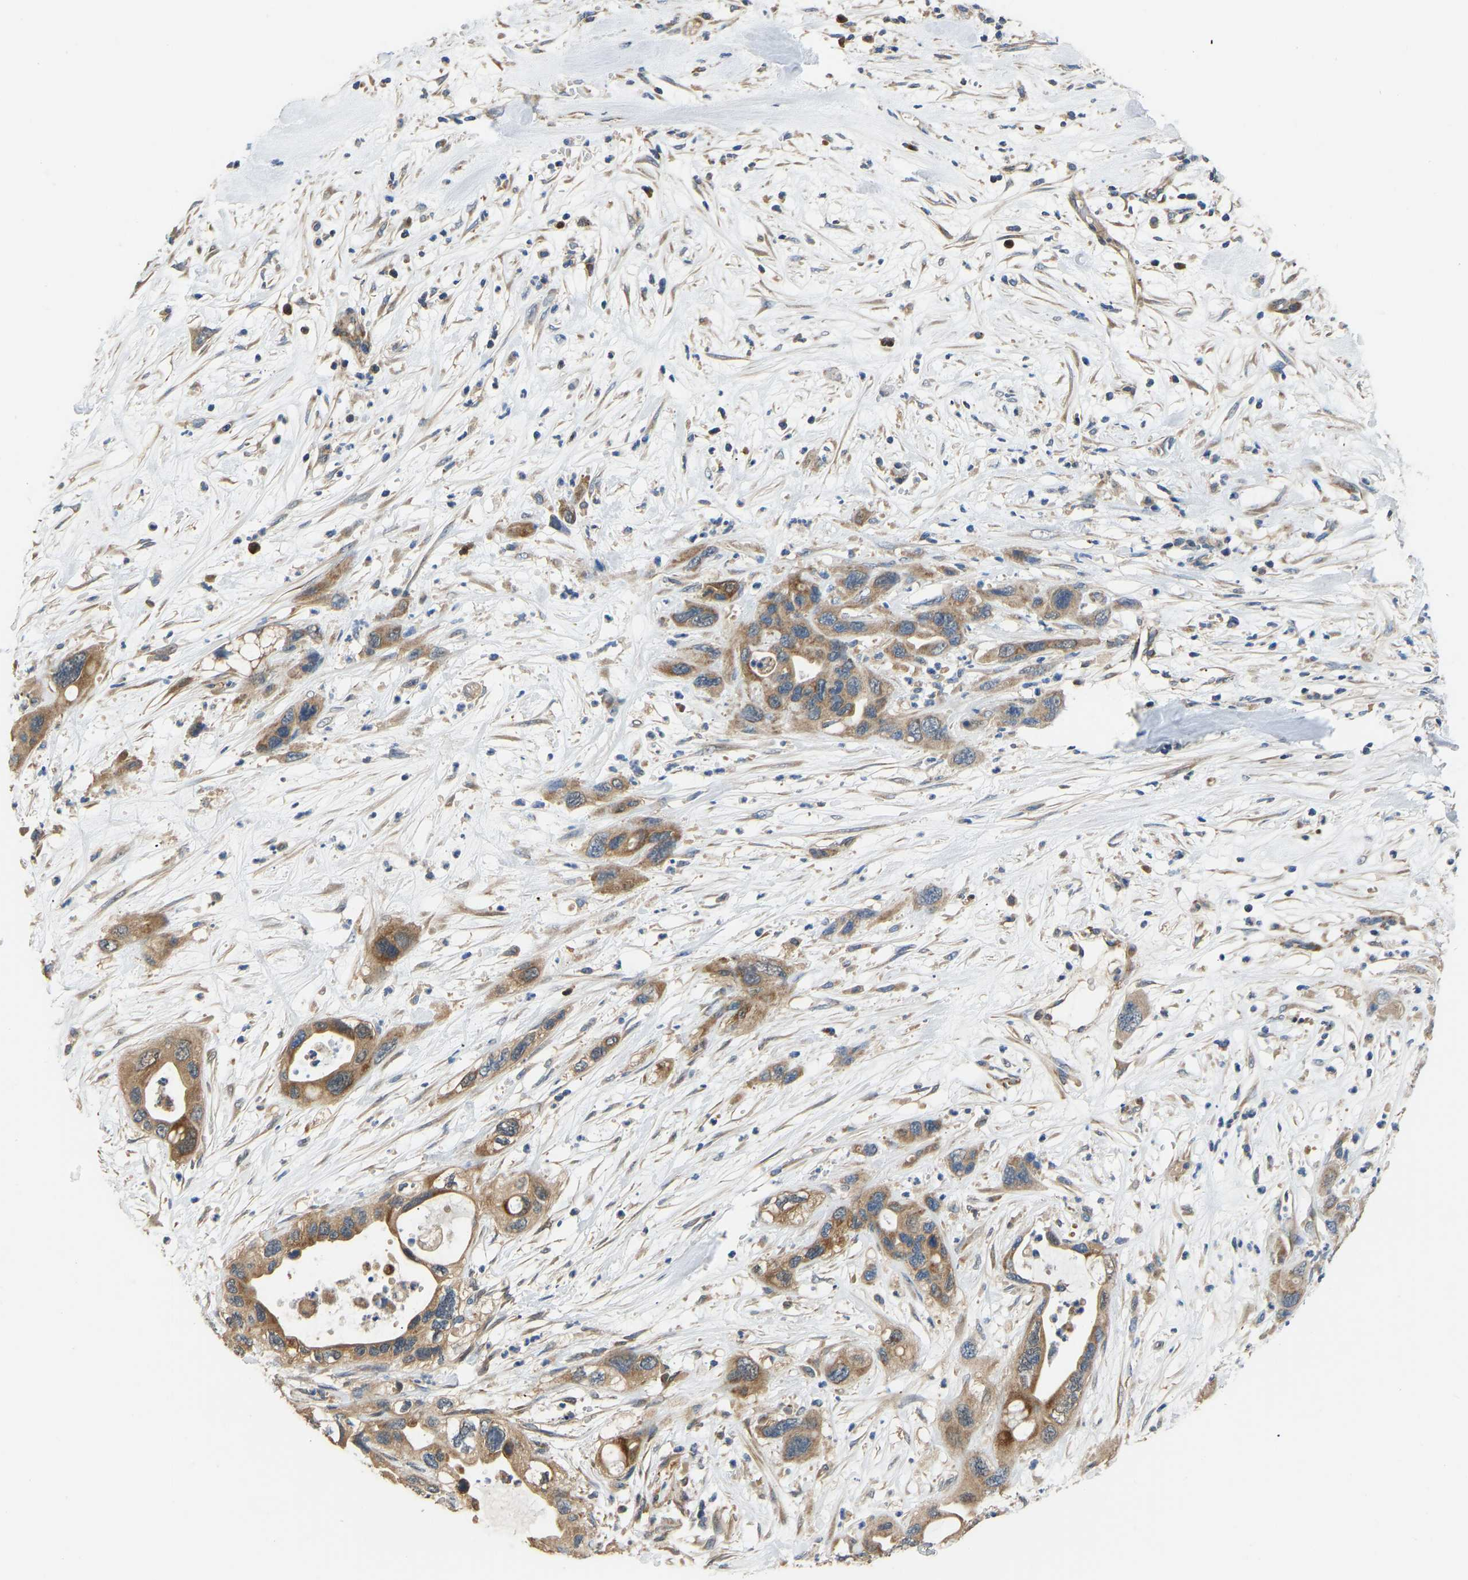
{"staining": {"intensity": "moderate", "quantity": ">75%", "location": "cytoplasmic/membranous"}, "tissue": "pancreatic cancer", "cell_type": "Tumor cells", "image_type": "cancer", "snomed": [{"axis": "morphology", "description": "Adenocarcinoma, NOS"}, {"axis": "topography", "description": "Pancreas"}], "caption": "Immunohistochemistry (DAB (3,3'-diaminobenzidine)) staining of pancreatic cancer (adenocarcinoma) displays moderate cytoplasmic/membranous protein positivity in about >75% of tumor cells.", "gene": "RBP1", "patient": {"sex": "female", "age": 71}}